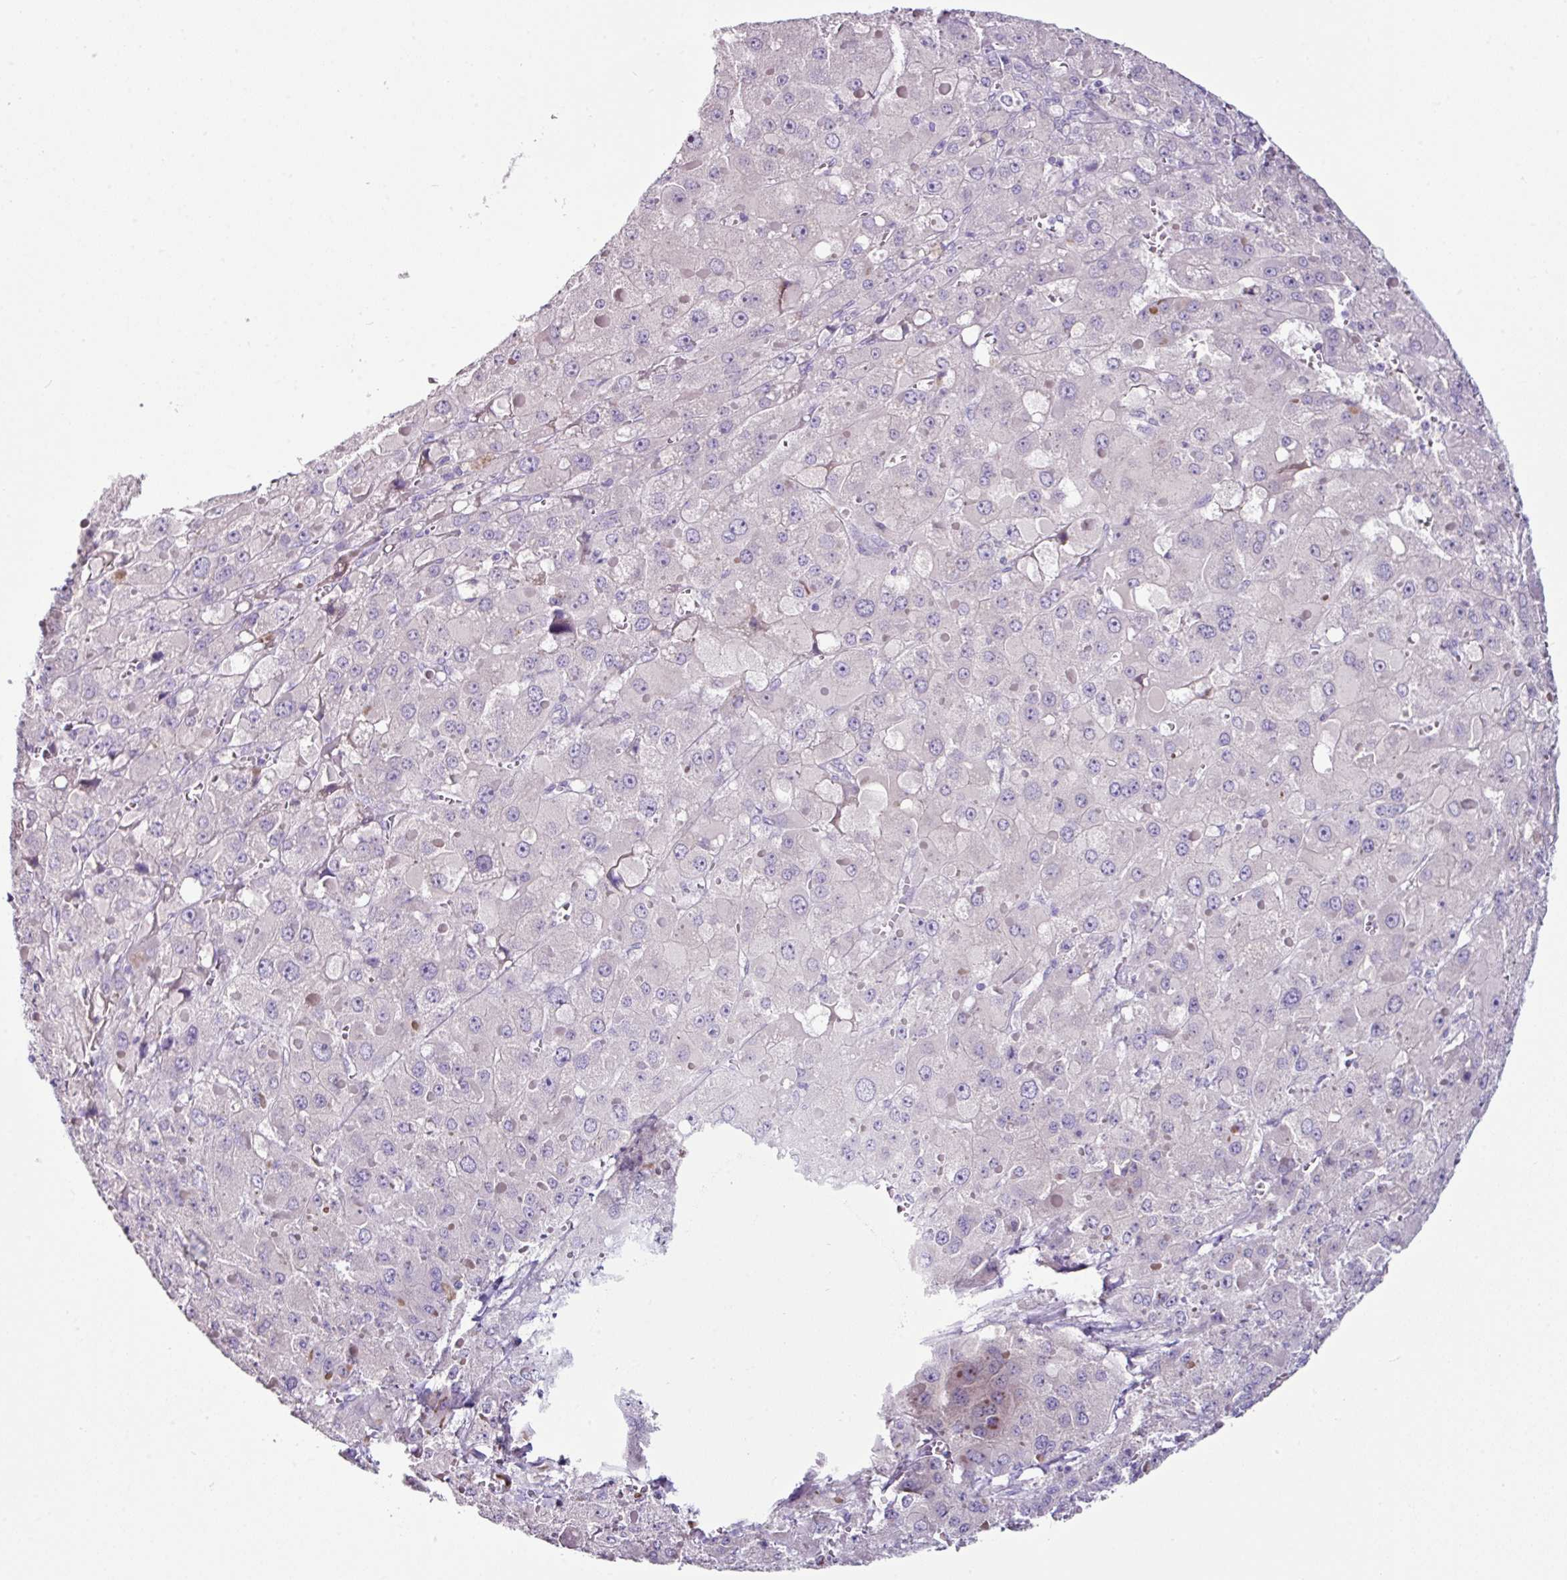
{"staining": {"intensity": "negative", "quantity": "none", "location": "none"}, "tissue": "liver cancer", "cell_type": "Tumor cells", "image_type": "cancer", "snomed": [{"axis": "morphology", "description": "Carcinoma, Hepatocellular, NOS"}, {"axis": "topography", "description": "Liver"}], "caption": "Immunohistochemistry of human liver hepatocellular carcinoma shows no staining in tumor cells.", "gene": "GLP2R", "patient": {"sex": "female", "age": 73}}